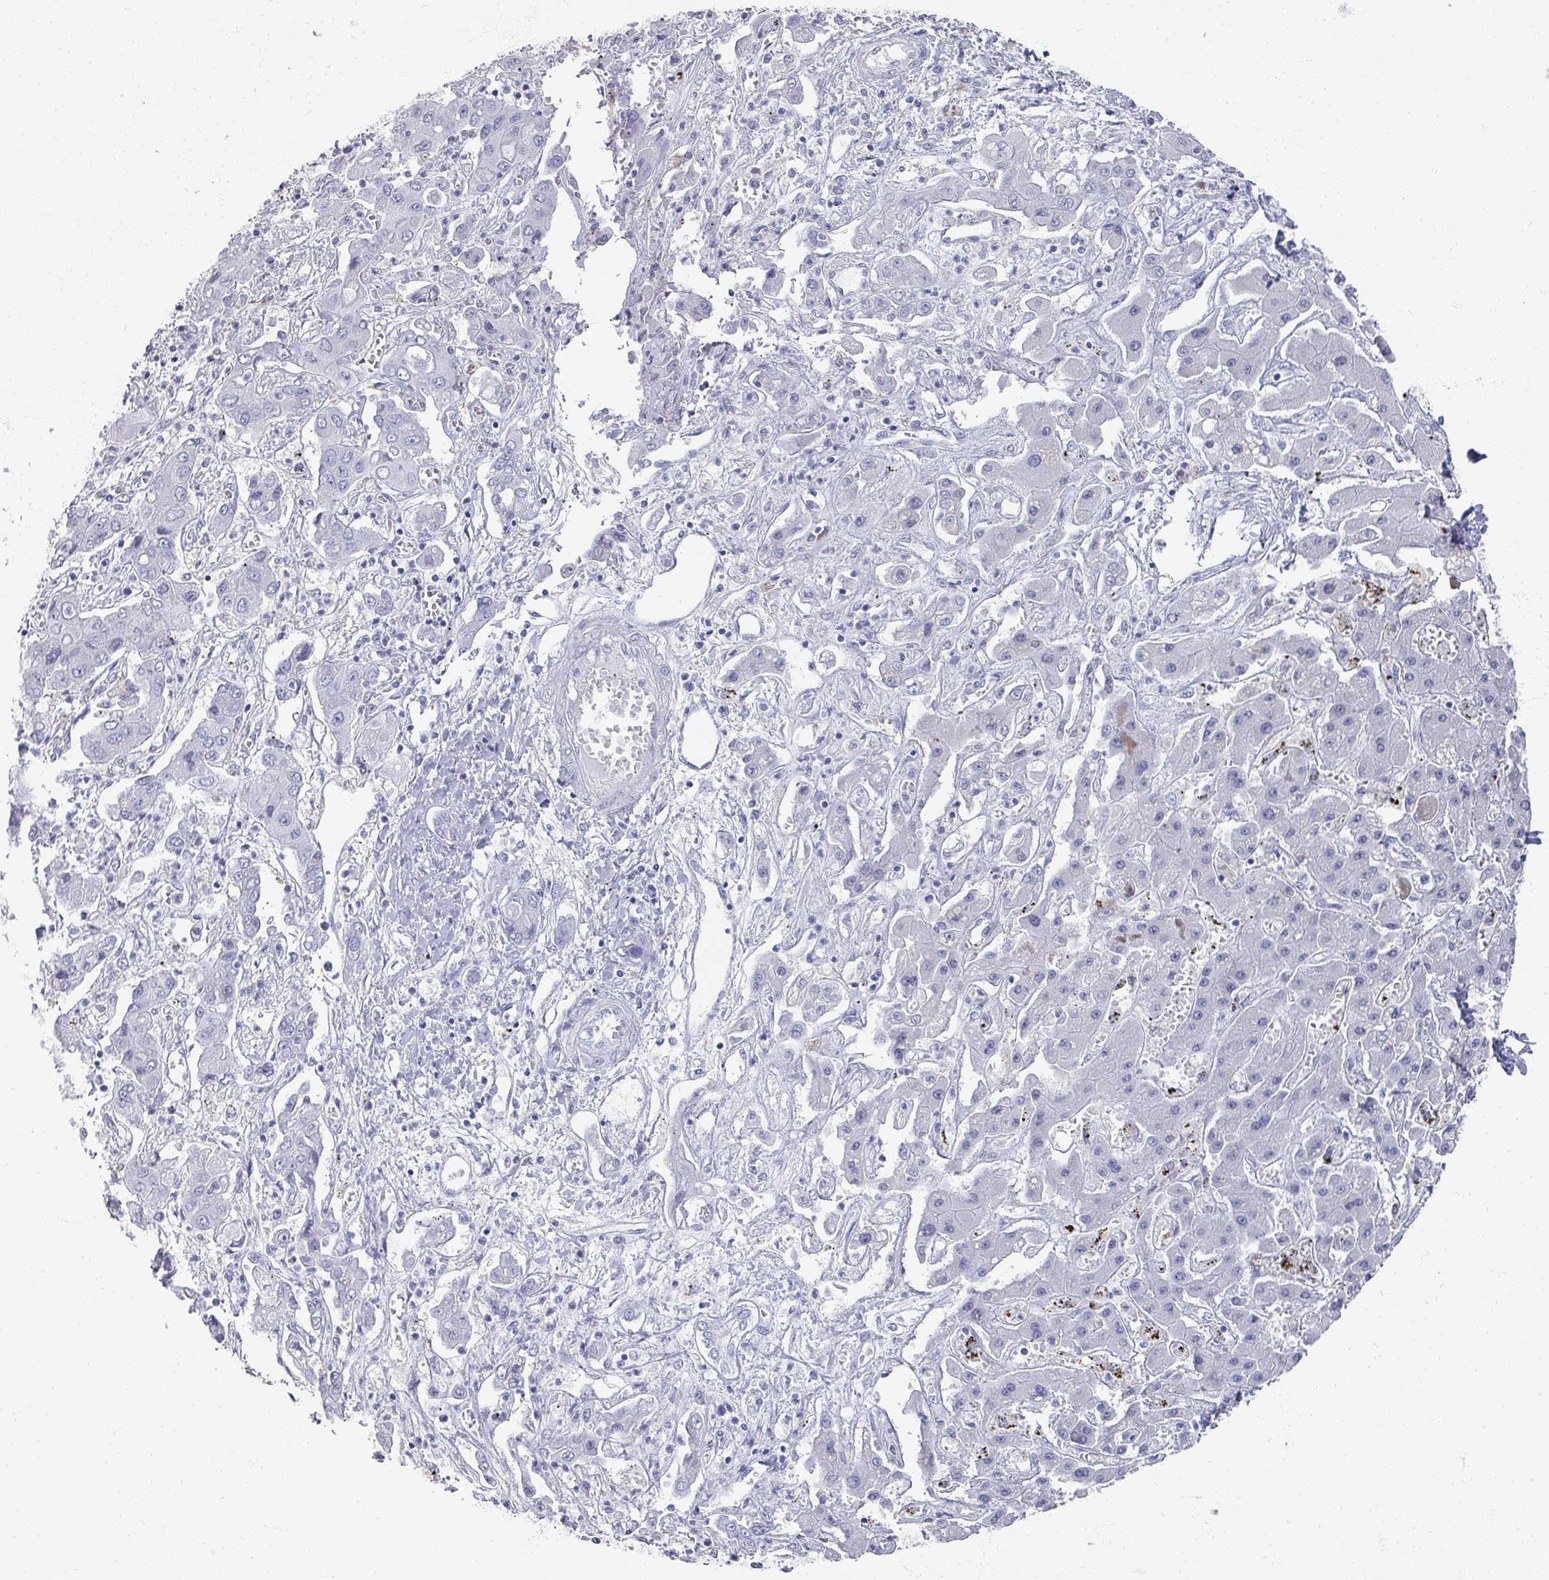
{"staining": {"intensity": "negative", "quantity": "none", "location": "none"}, "tissue": "liver cancer", "cell_type": "Tumor cells", "image_type": "cancer", "snomed": [{"axis": "morphology", "description": "Cholangiocarcinoma"}, {"axis": "topography", "description": "Liver"}], "caption": "Tumor cells are negative for brown protein staining in cholangiocarcinoma (liver).", "gene": "OMG", "patient": {"sex": "male", "age": 67}}